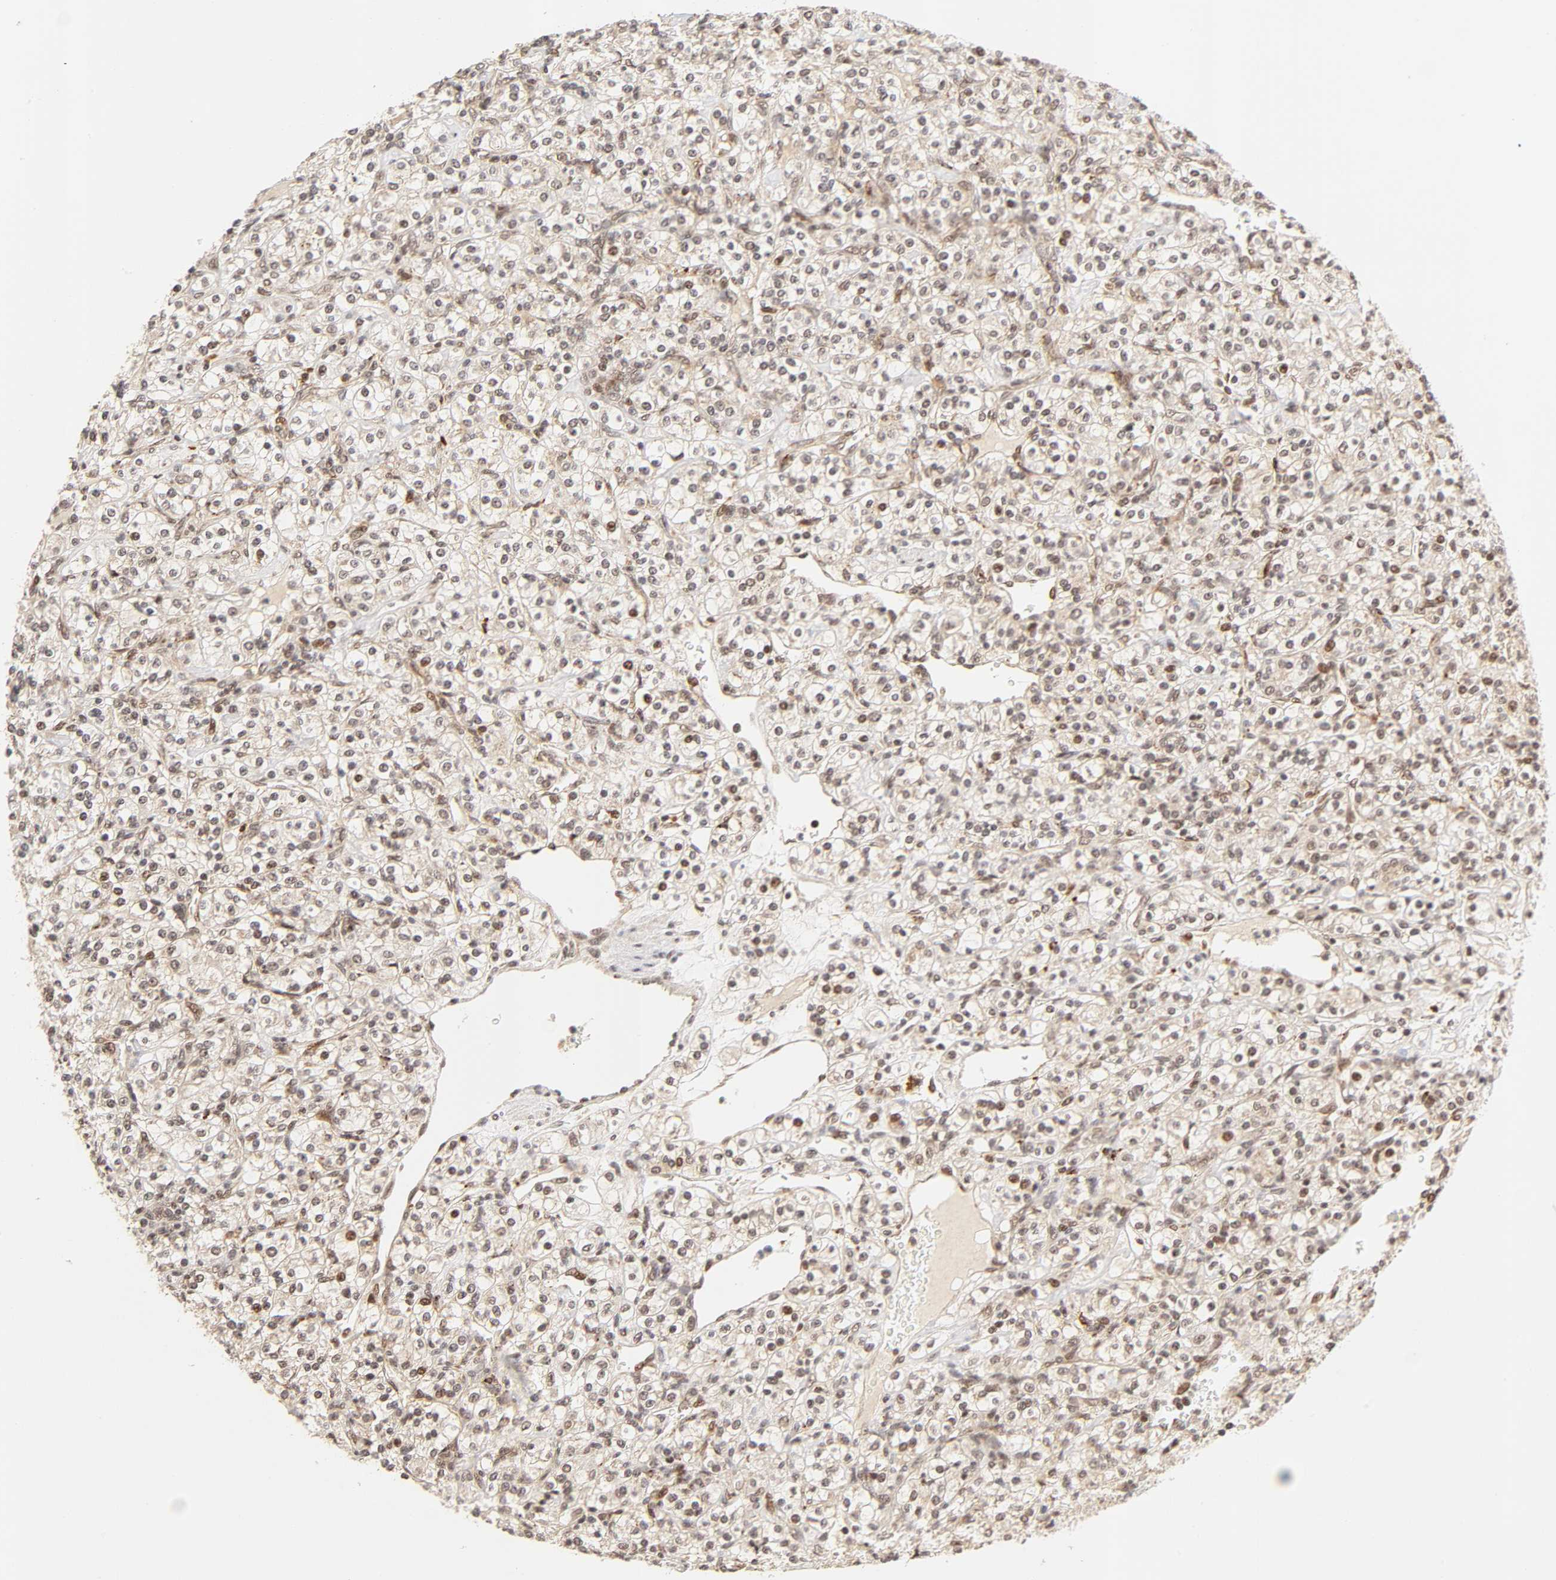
{"staining": {"intensity": "weak", "quantity": "25%-75%", "location": "cytoplasmic/membranous,nuclear"}, "tissue": "renal cancer", "cell_type": "Tumor cells", "image_type": "cancer", "snomed": [{"axis": "morphology", "description": "Adenocarcinoma, NOS"}, {"axis": "topography", "description": "Kidney"}], "caption": "Immunohistochemical staining of adenocarcinoma (renal) displays low levels of weak cytoplasmic/membranous and nuclear staining in about 25%-75% of tumor cells.", "gene": "TAF10", "patient": {"sex": "male", "age": 77}}